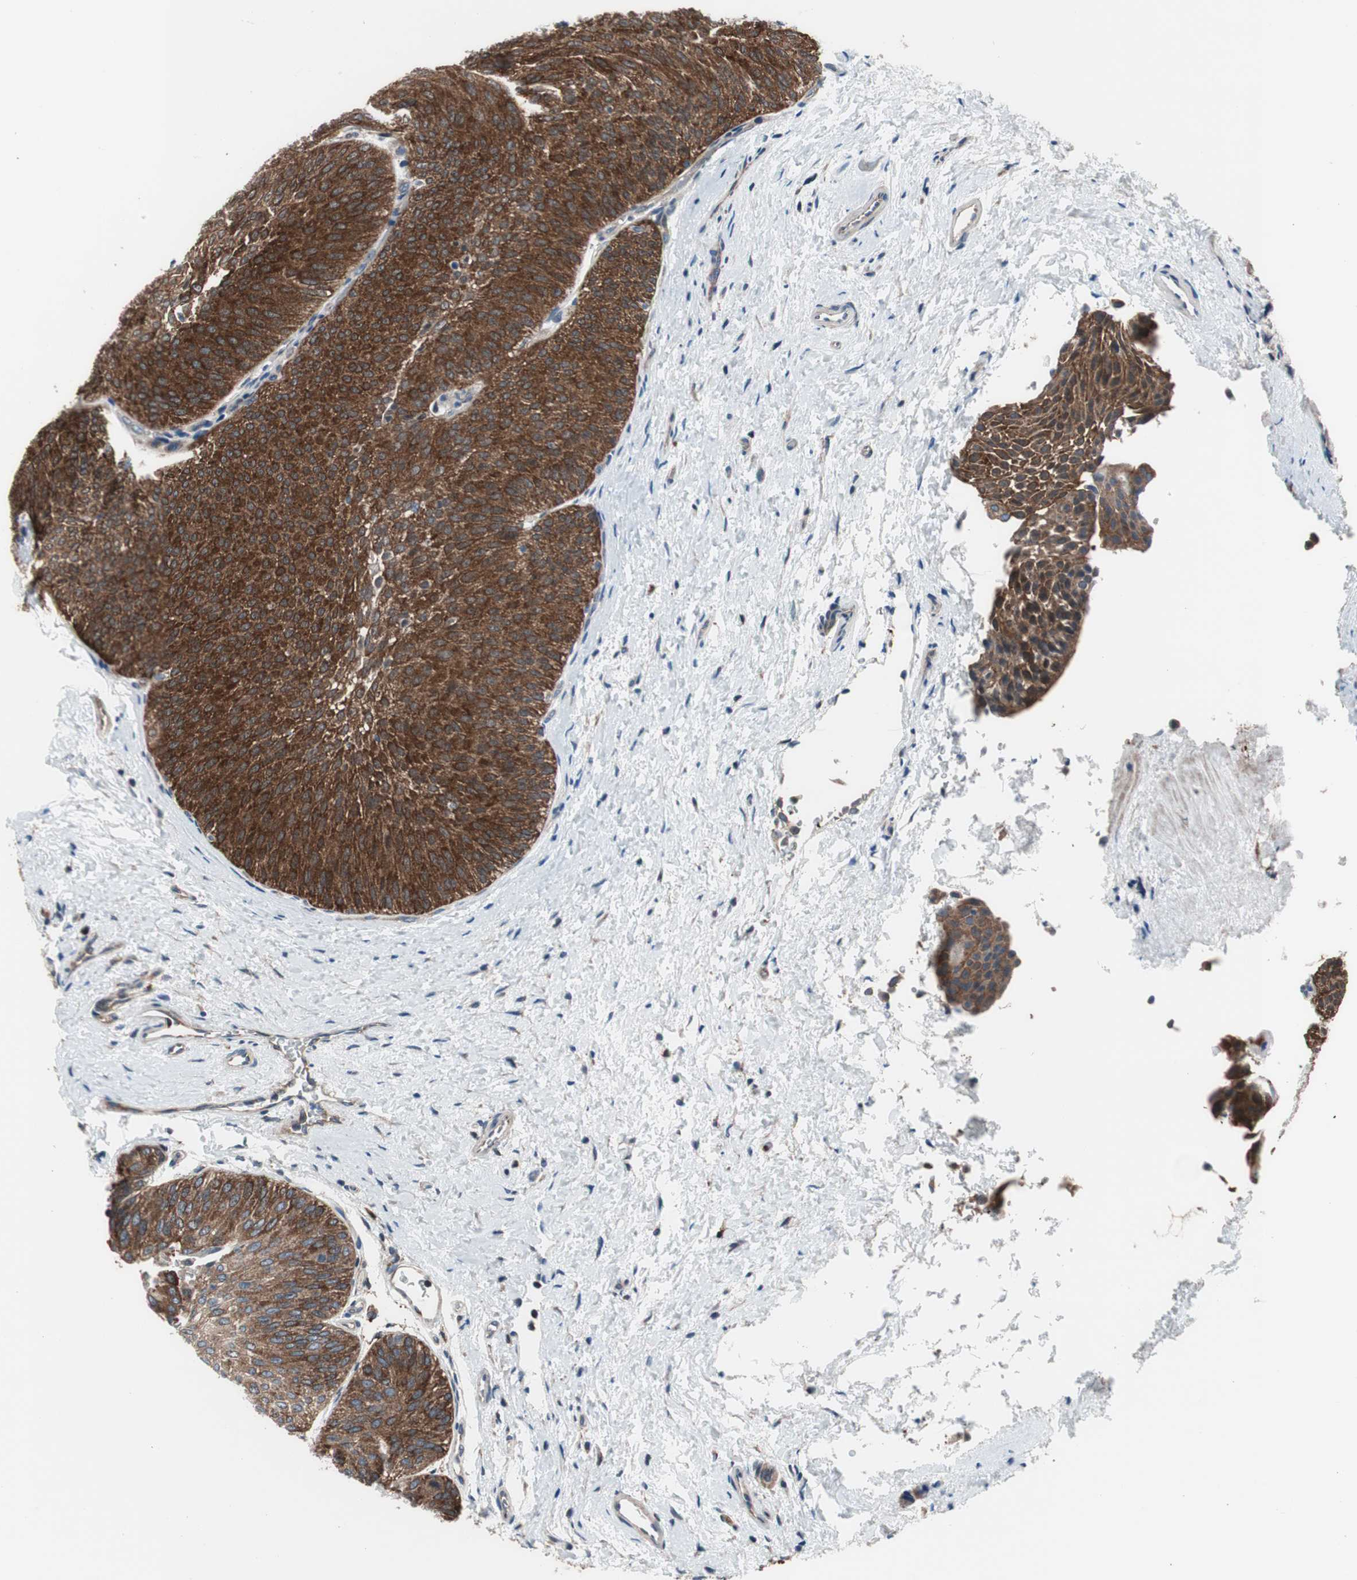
{"staining": {"intensity": "strong", "quantity": ">75%", "location": "cytoplasmic/membranous"}, "tissue": "urothelial cancer", "cell_type": "Tumor cells", "image_type": "cancer", "snomed": [{"axis": "morphology", "description": "Urothelial carcinoma, Low grade"}, {"axis": "topography", "description": "Urinary bladder"}], "caption": "This photomicrograph reveals urothelial carcinoma (low-grade) stained with immunohistochemistry to label a protein in brown. The cytoplasmic/membranous of tumor cells show strong positivity for the protein. Nuclei are counter-stained blue.", "gene": "PRDX2", "patient": {"sex": "female", "age": 60}}